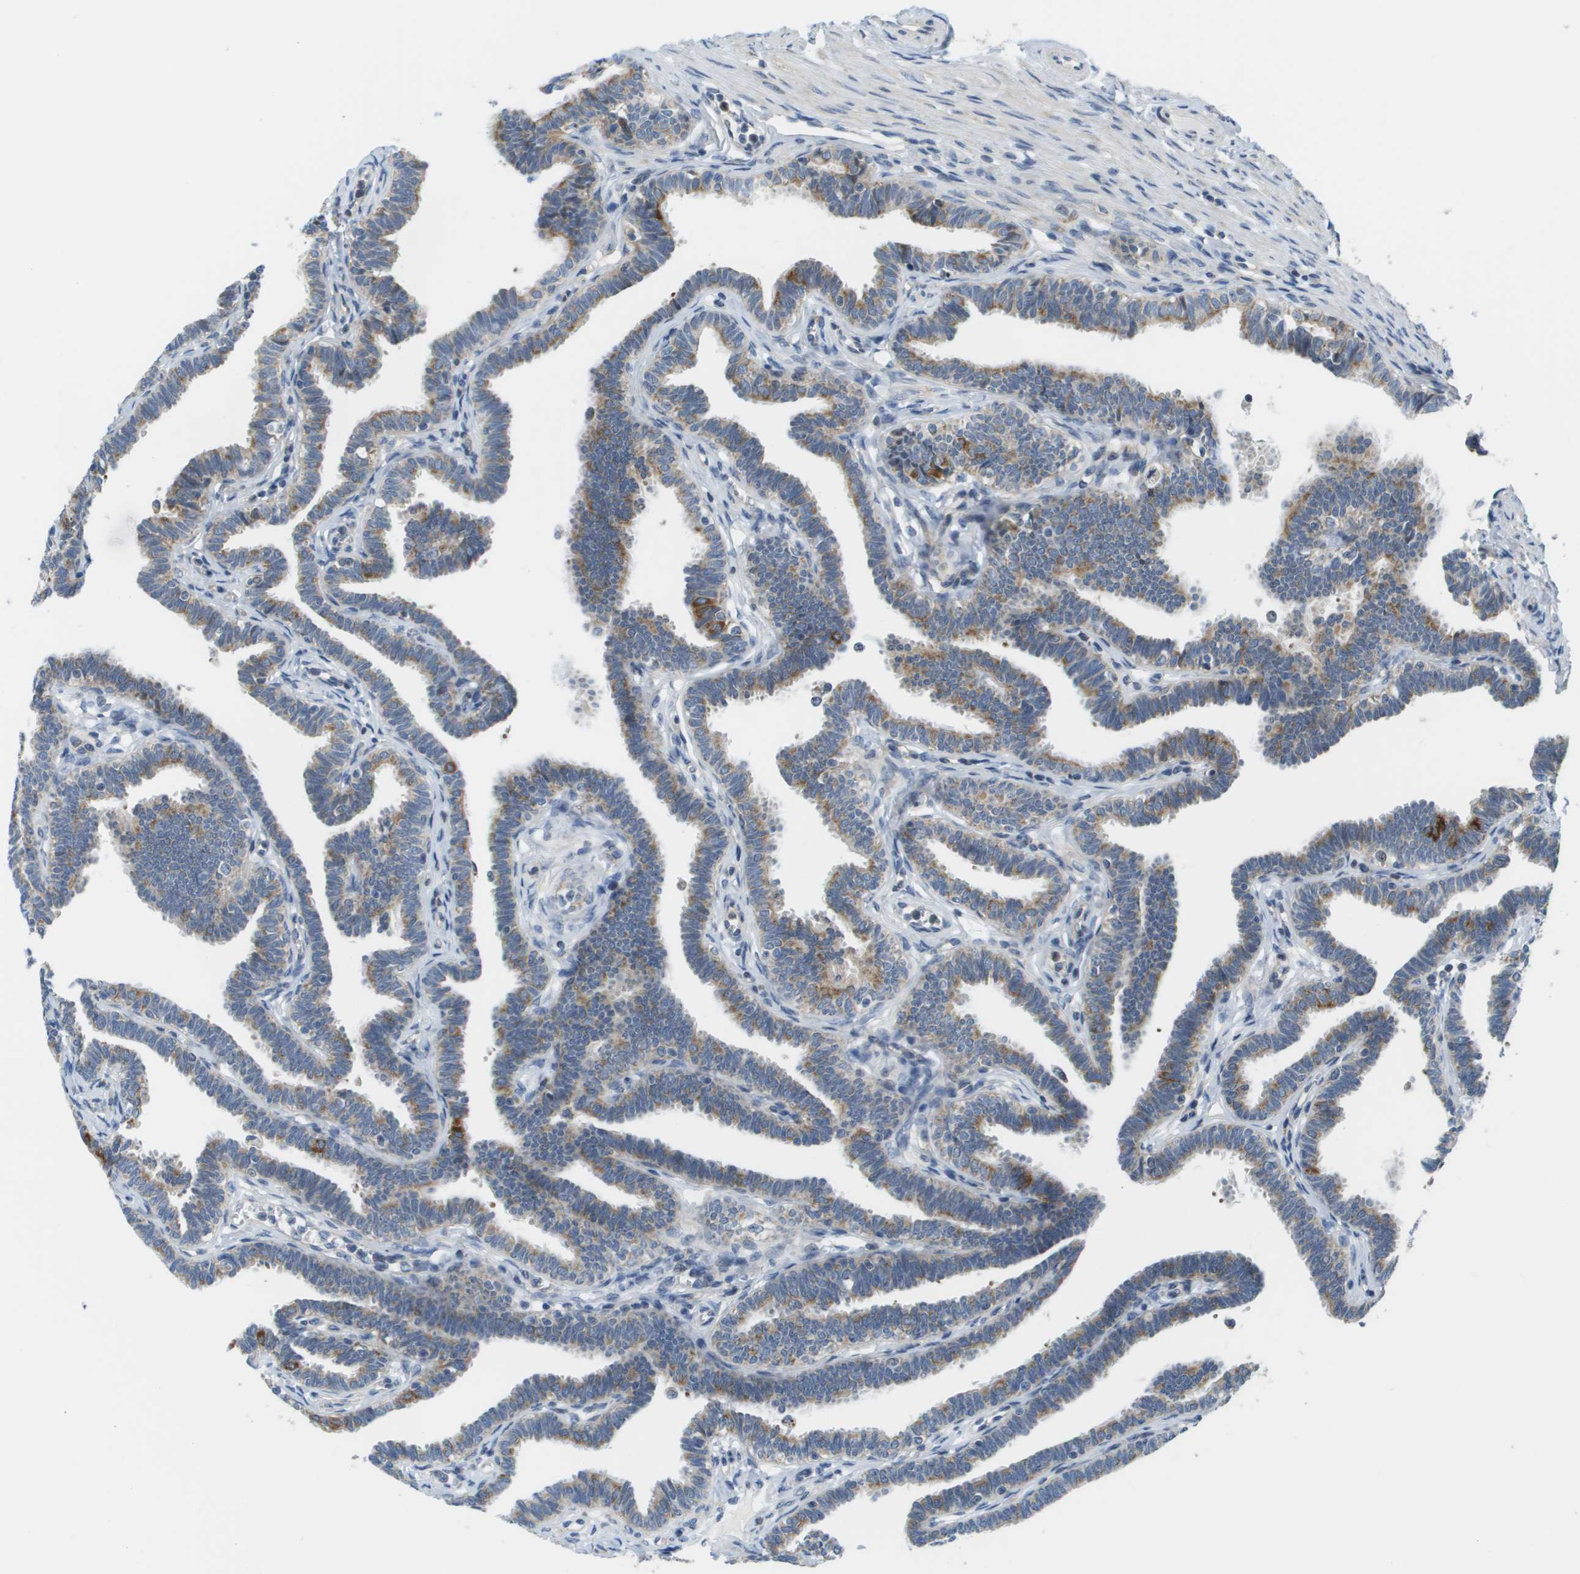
{"staining": {"intensity": "moderate", "quantity": "25%-75%", "location": "cytoplasmic/membranous"}, "tissue": "fallopian tube", "cell_type": "Glandular cells", "image_type": "normal", "snomed": [{"axis": "morphology", "description": "Normal tissue, NOS"}, {"axis": "topography", "description": "Fallopian tube"}, {"axis": "topography", "description": "Ovary"}], "caption": "An IHC image of benign tissue is shown. Protein staining in brown labels moderate cytoplasmic/membranous positivity in fallopian tube within glandular cells.", "gene": "KRT23", "patient": {"sex": "female", "age": 23}}